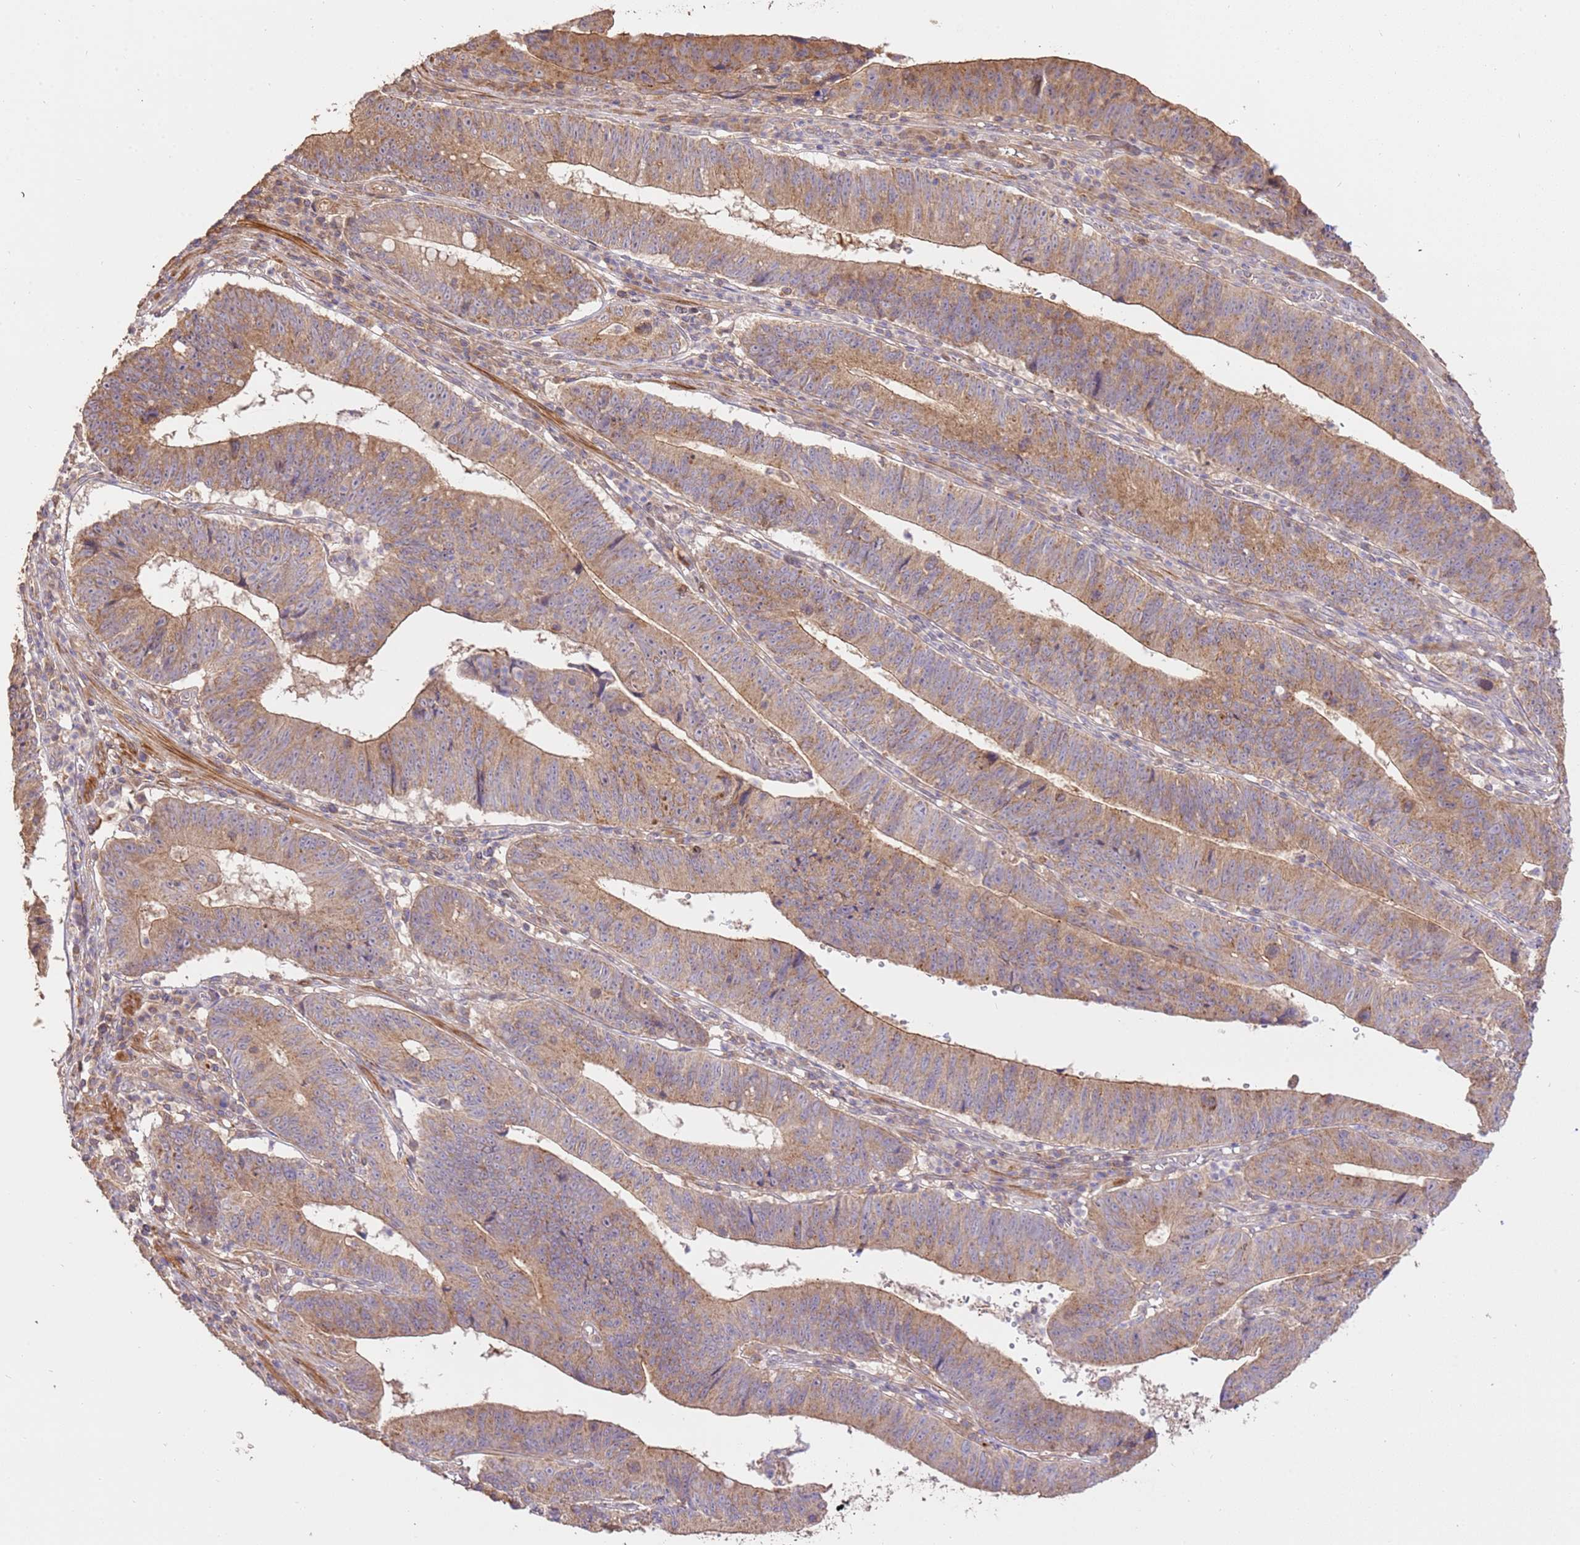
{"staining": {"intensity": "moderate", "quantity": ">75%", "location": "cytoplasmic/membranous"}, "tissue": "stomach cancer", "cell_type": "Tumor cells", "image_type": "cancer", "snomed": [{"axis": "morphology", "description": "Adenocarcinoma, NOS"}, {"axis": "topography", "description": "Stomach"}], "caption": "A high-resolution photomicrograph shows IHC staining of stomach adenocarcinoma, which demonstrates moderate cytoplasmic/membranous staining in about >75% of tumor cells. (Brightfield microscopy of DAB IHC at high magnification).", "gene": "CEP55", "patient": {"sex": "male", "age": 59}}